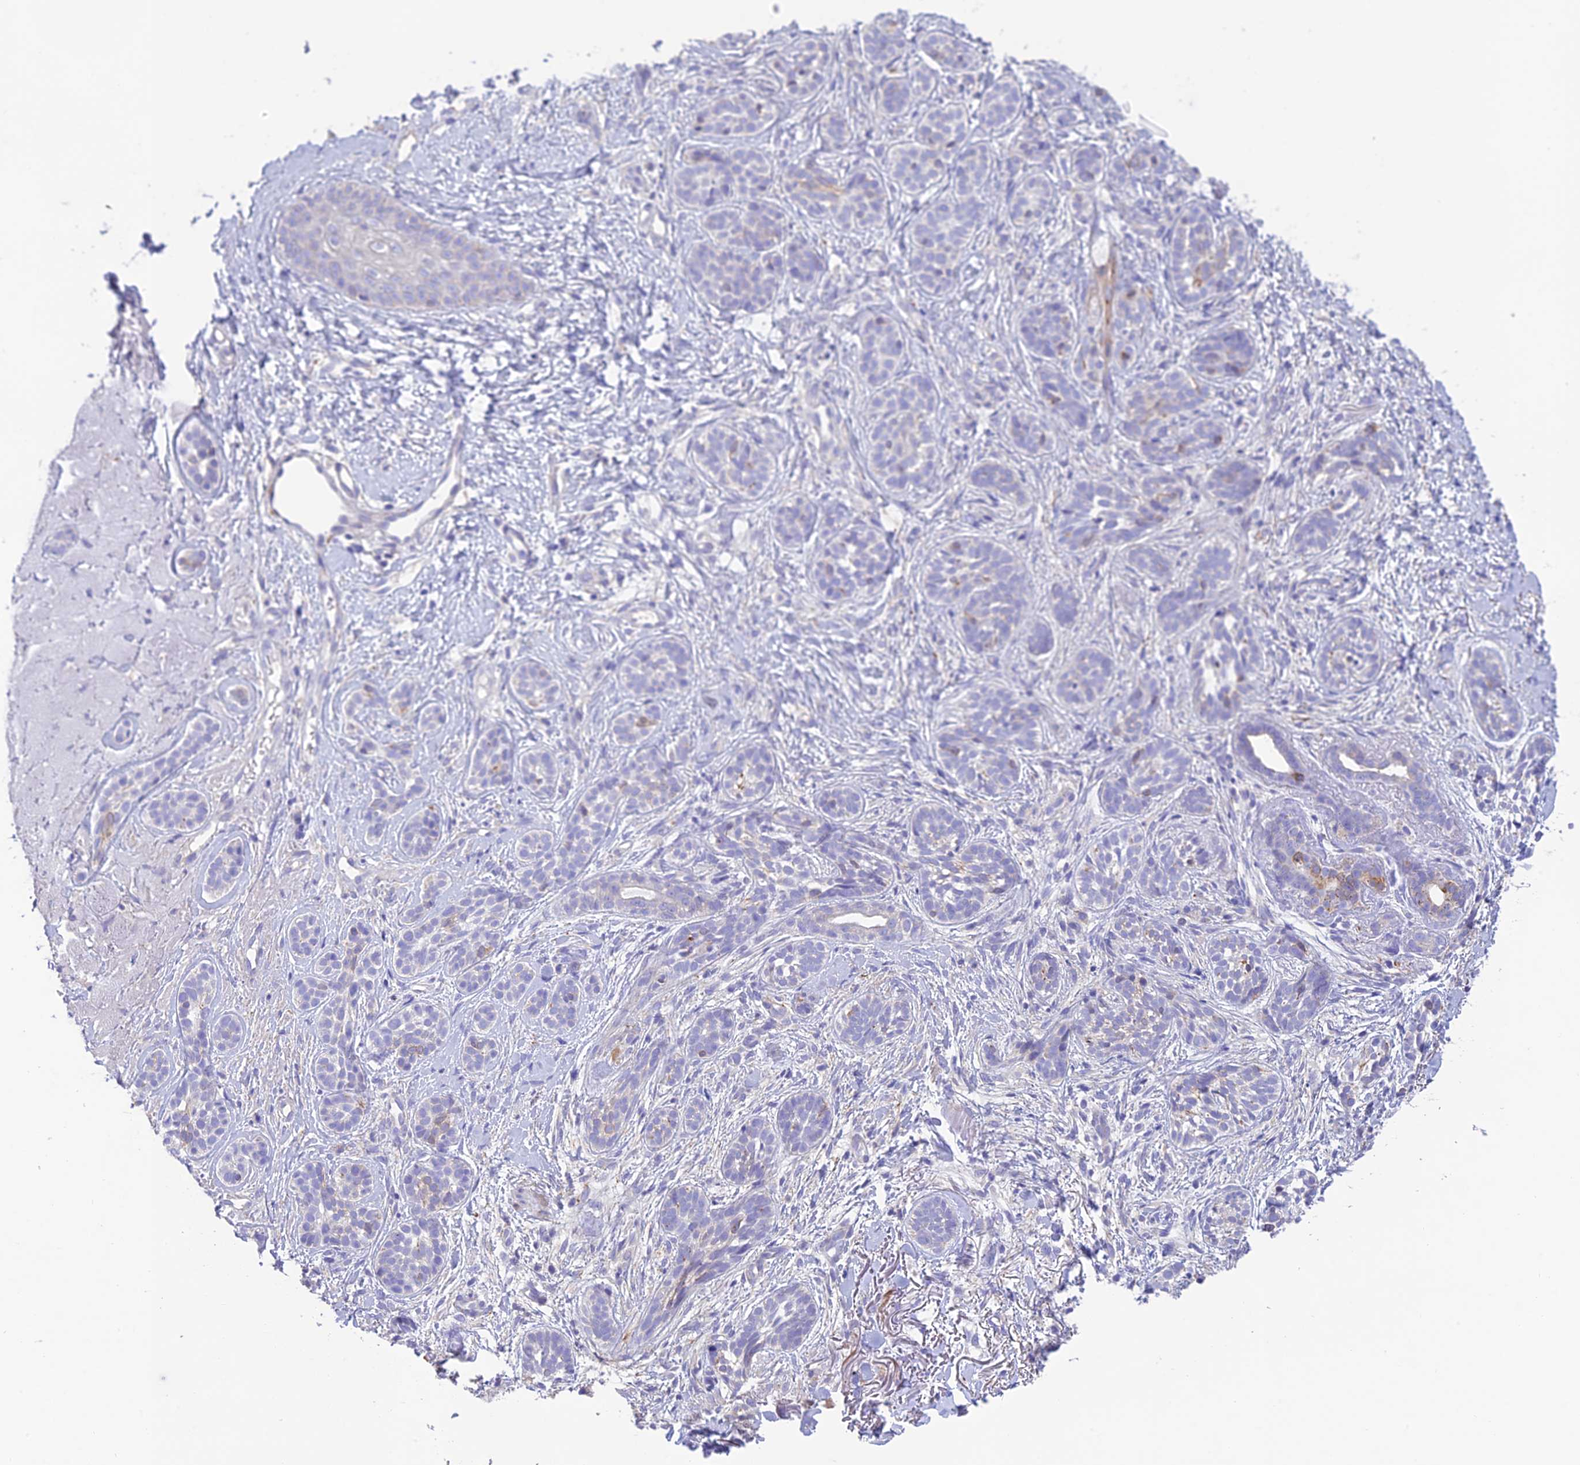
{"staining": {"intensity": "negative", "quantity": "none", "location": "none"}, "tissue": "skin cancer", "cell_type": "Tumor cells", "image_type": "cancer", "snomed": [{"axis": "morphology", "description": "Basal cell carcinoma"}, {"axis": "topography", "description": "Skin"}], "caption": "Protein analysis of skin basal cell carcinoma demonstrates no significant staining in tumor cells.", "gene": "HSD17B2", "patient": {"sex": "male", "age": 71}}